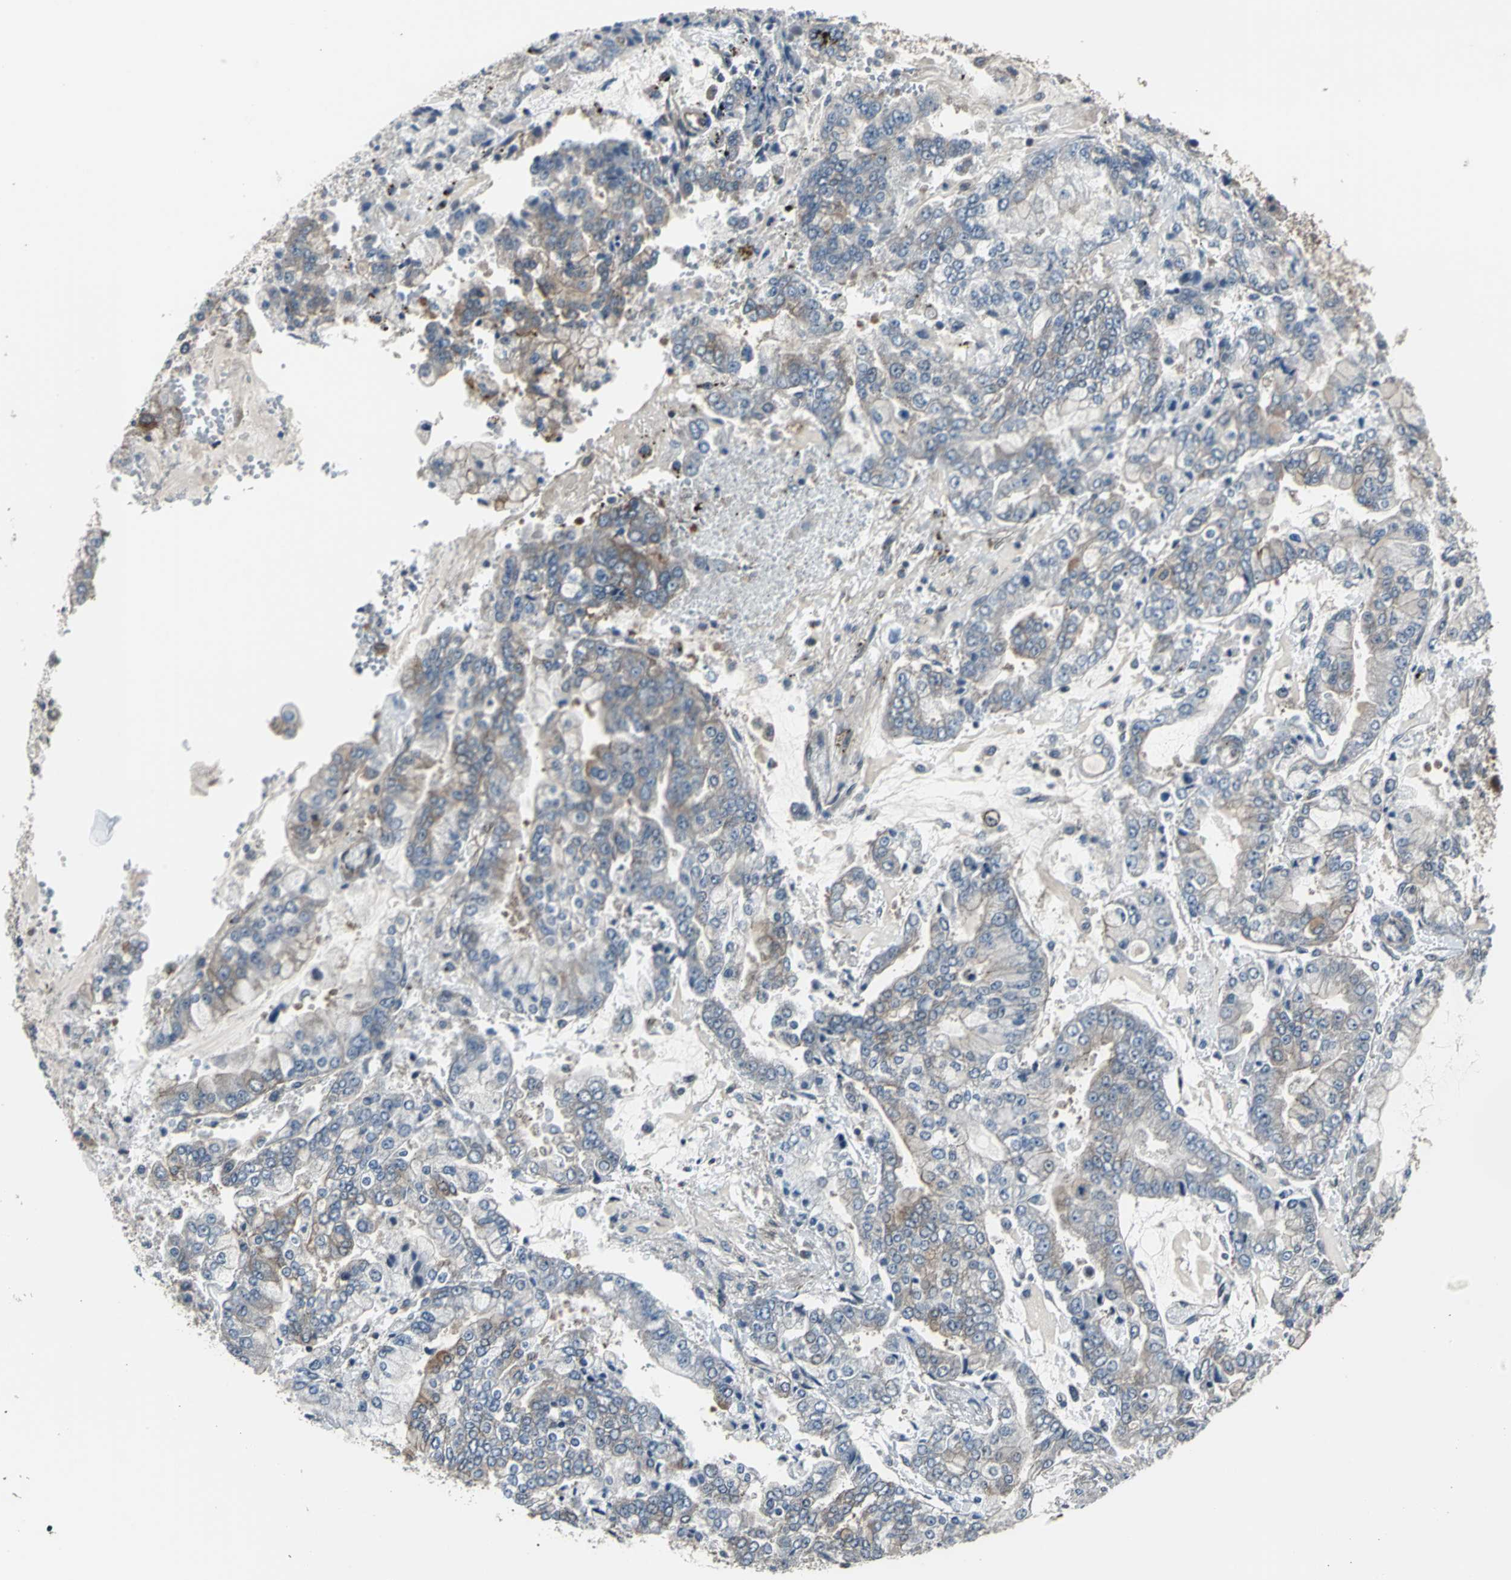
{"staining": {"intensity": "weak", "quantity": "25%-75%", "location": "cytoplasmic/membranous"}, "tissue": "stomach cancer", "cell_type": "Tumor cells", "image_type": "cancer", "snomed": [{"axis": "morphology", "description": "Adenocarcinoma, NOS"}, {"axis": "topography", "description": "Stomach"}], "caption": "Human stomach adenocarcinoma stained with a brown dye demonstrates weak cytoplasmic/membranous positive expression in about 25%-75% of tumor cells.", "gene": "PFDN1", "patient": {"sex": "male", "age": 76}}